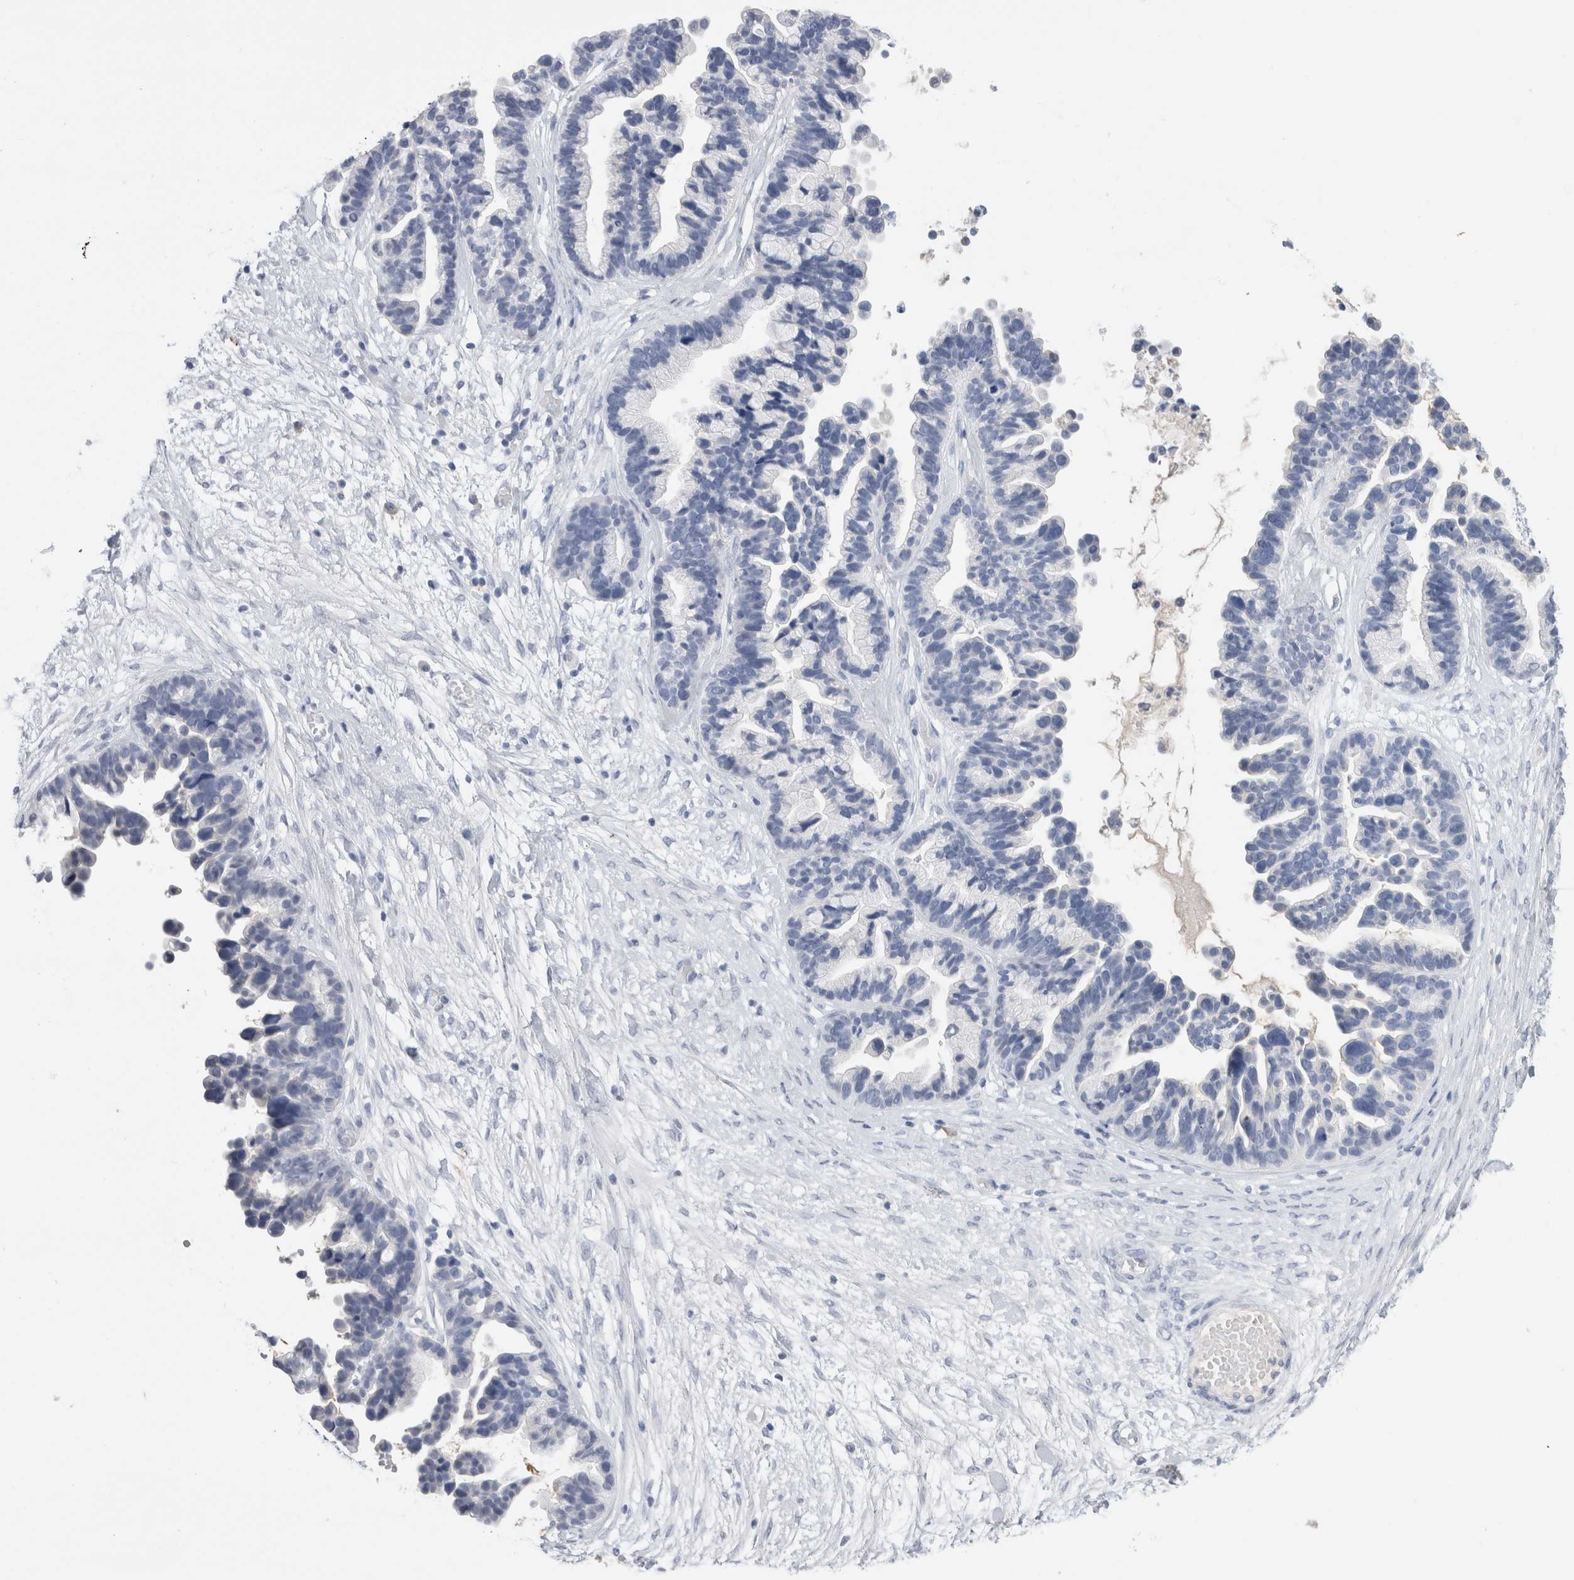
{"staining": {"intensity": "negative", "quantity": "none", "location": "none"}, "tissue": "ovarian cancer", "cell_type": "Tumor cells", "image_type": "cancer", "snomed": [{"axis": "morphology", "description": "Cystadenocarcinoma, serous, NOS"}, {"axis": "topography", "description": "Ovary"}], "caption": "Immunohistochemistry (IHC) of human ovarian cancer reveals no expression in tumor cells. (DAB (3,3'-diaminobenzidine) immunohistochemistry (IHC) visualized using brightfield microscopy, high magnification).", "gene": "LAMP3", "patient": {"sex": "female", "age": 56}}